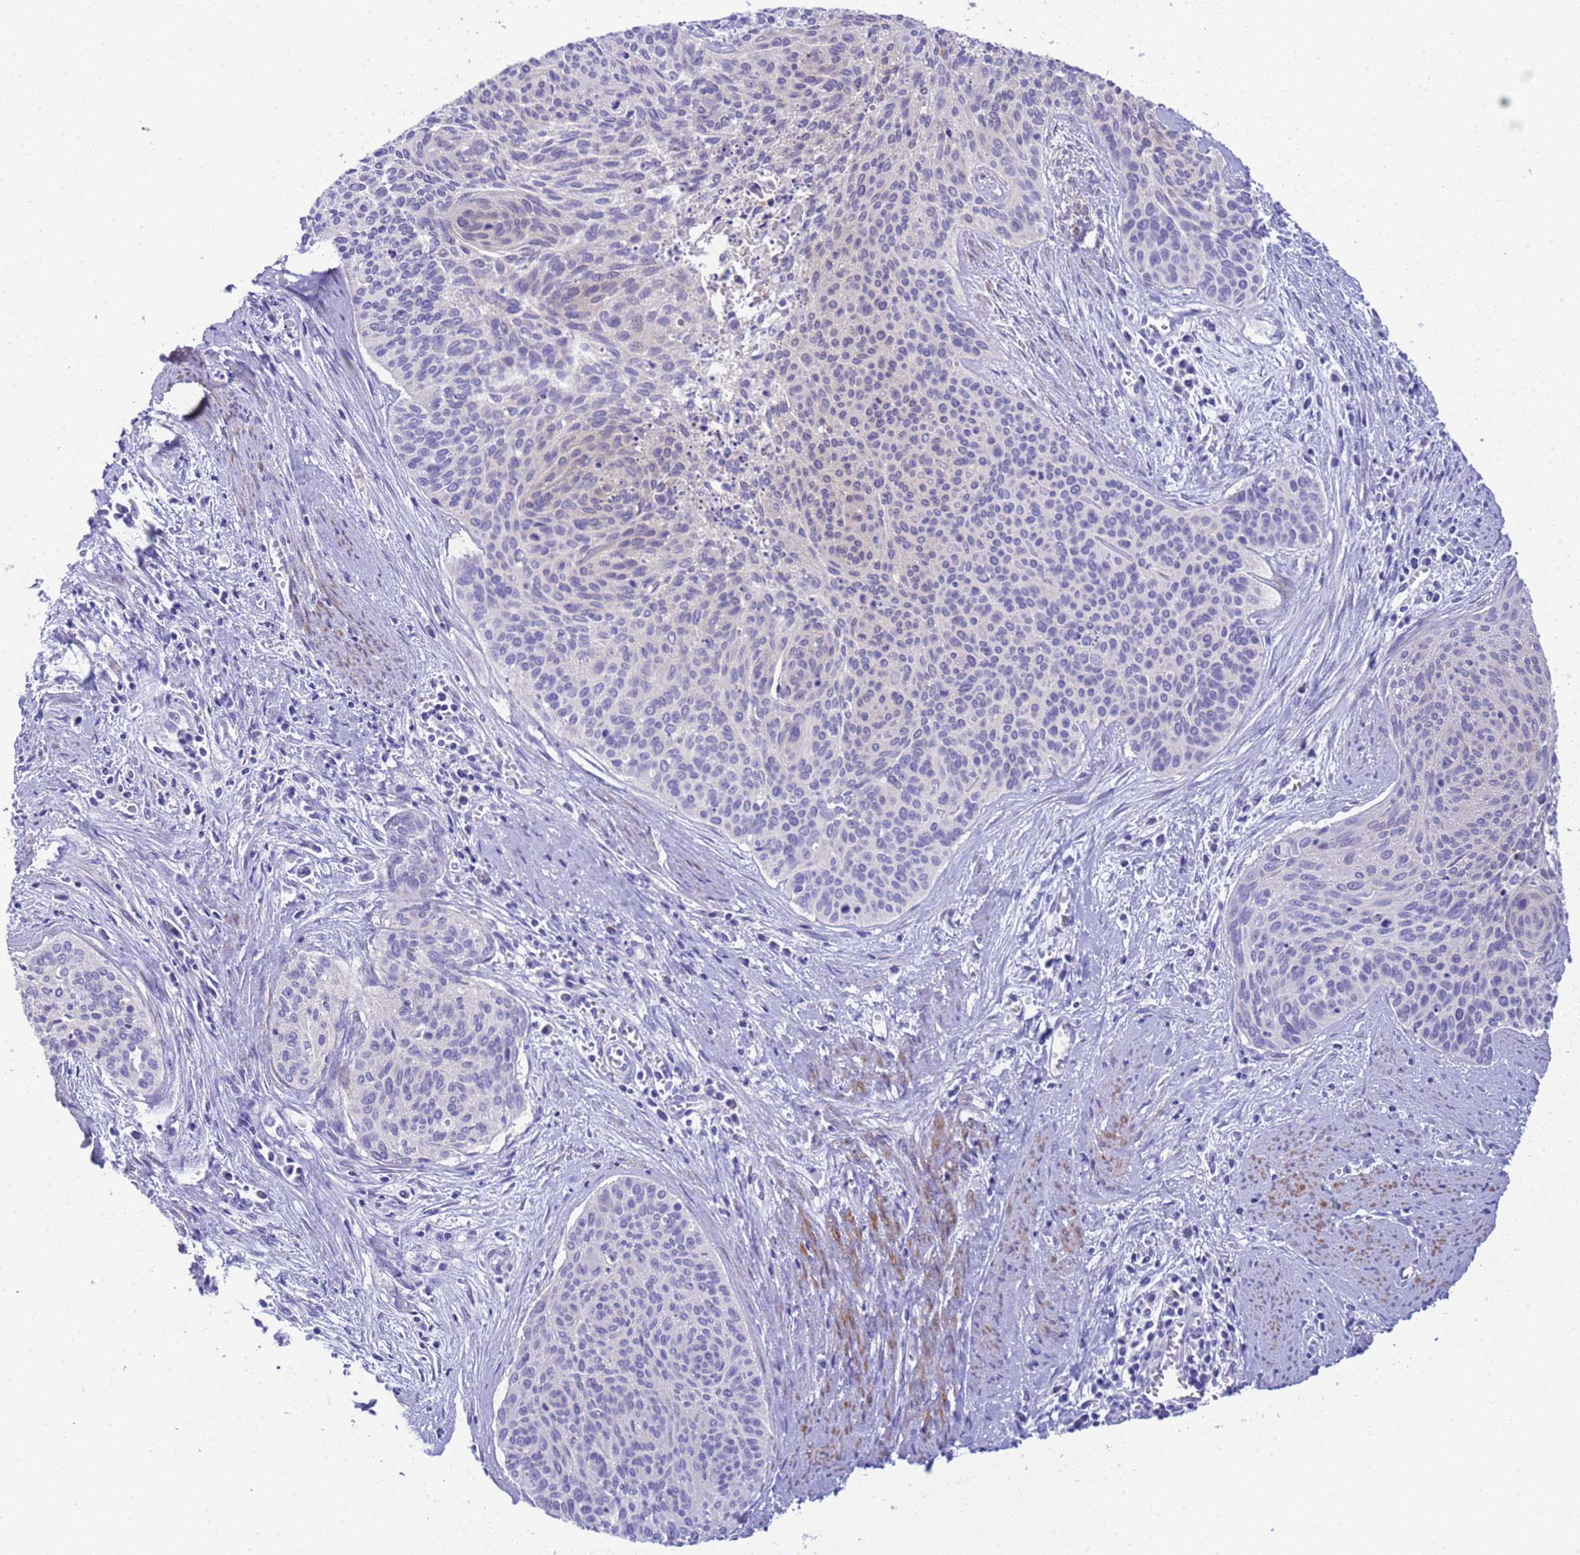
{"staining": {"intensity": "negative", "quantity": "none", "location": "none"}, "tissue": "cervical cancer", "cell_type": "Tumor cells", "image_type": "cancer", "snomed": [{"axis": "morphology", "description": "Squamous cell carcinoma, NOS"}, {"axis": "topography", "description": "Cervix"}], "caption": "High magnification brightfield microscopy of cervical squamous cell carcinoma stained with DAB (brown) and counterstained with hematoxylin (blue): tumor cells show no significant expression. (DAB immunohistochemistry (IHC) with hematoxylin counter stain).", "gene": "USP38", "patient": {"sex": "female", "age": 55}}